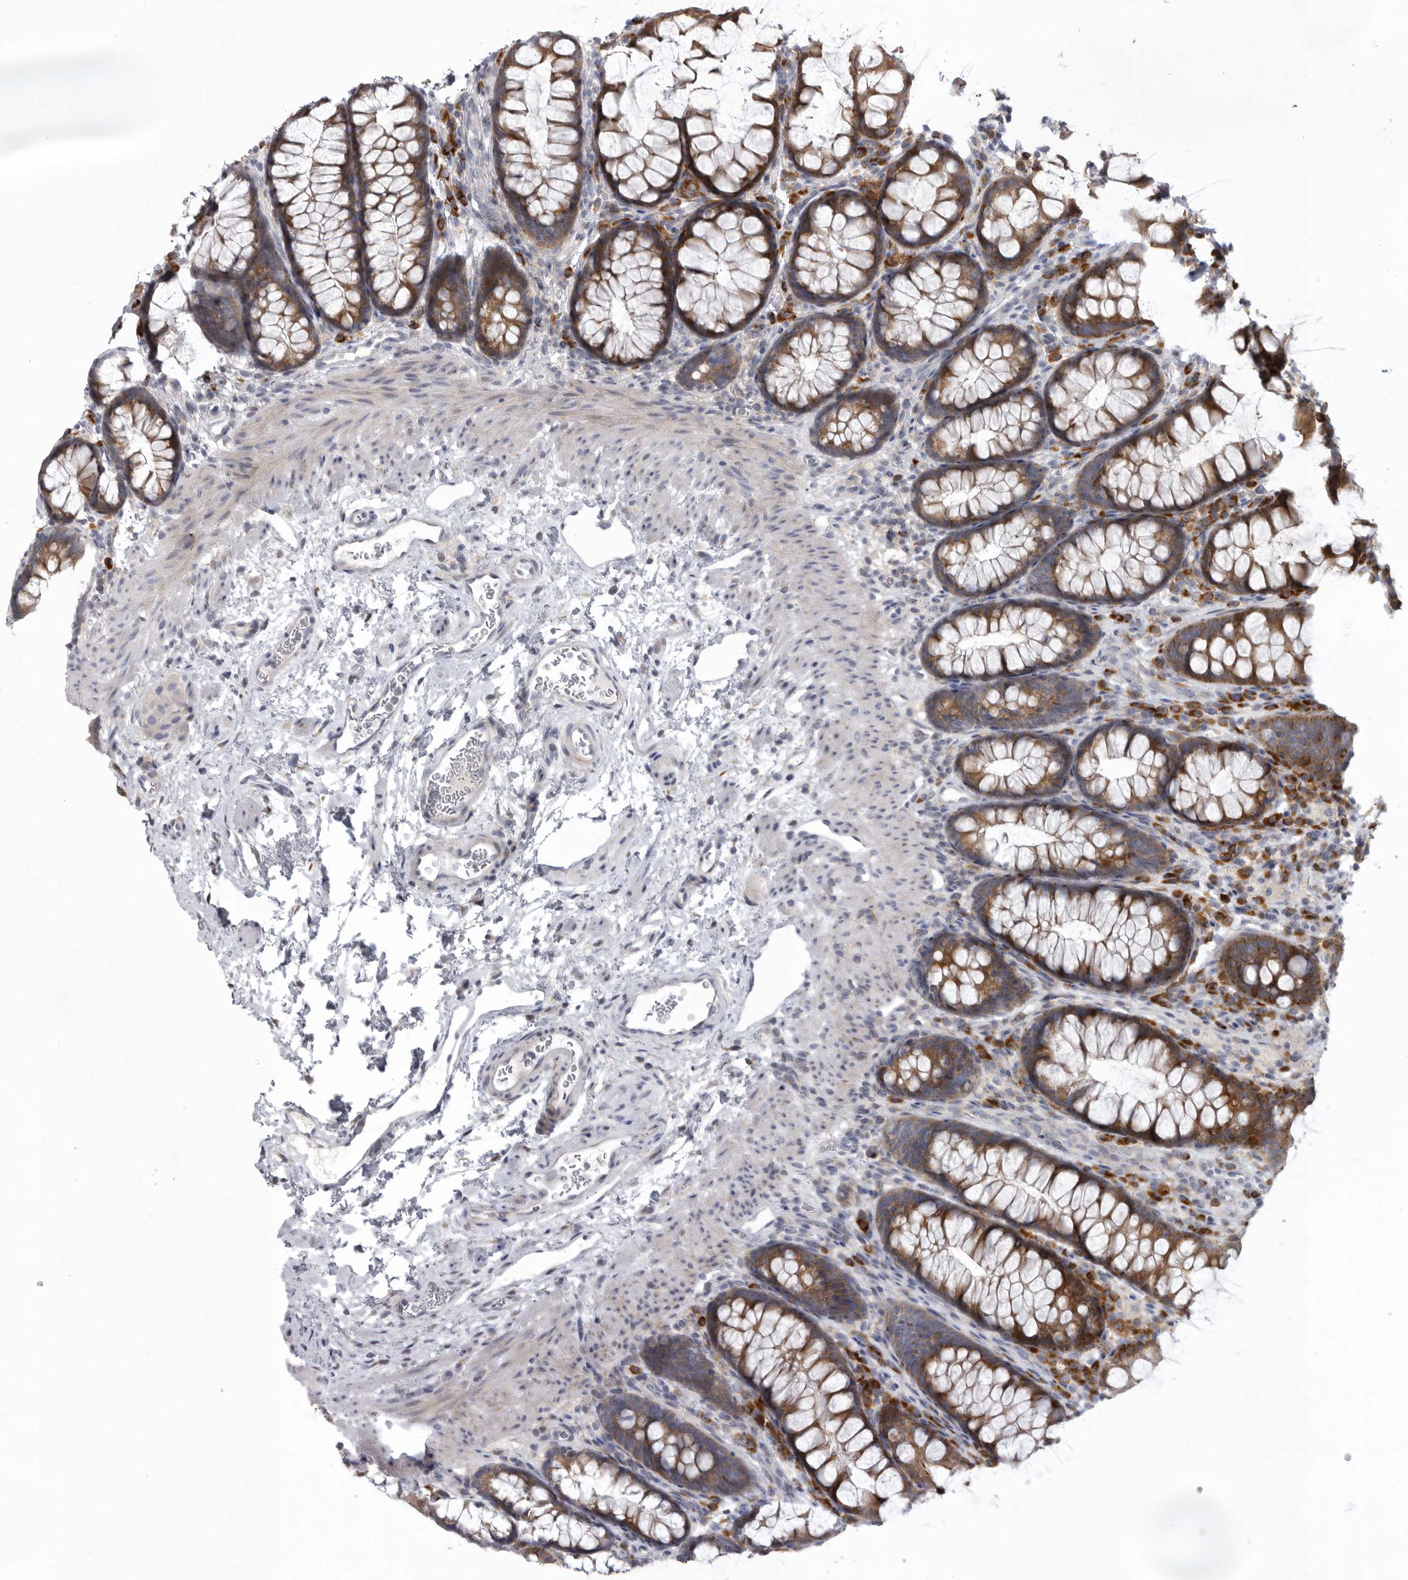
{"staining": {"intensity": "negative", "quantity": "none", "location": "none"}, "tissue": "colon", "cell_type": "Endothelial cells", "image_type": "normal", "snomed": [{"axis": "morphology", "description": "Normal tissue, NOS"}, {"axis": "topography", "description": "Colon"}], "caption": "Colon stained for a protein using immunohistochemistry demonstrates no expression endothelial cells.", "gene": "USP24", "patient": {"sex": "female", "age": 62}}